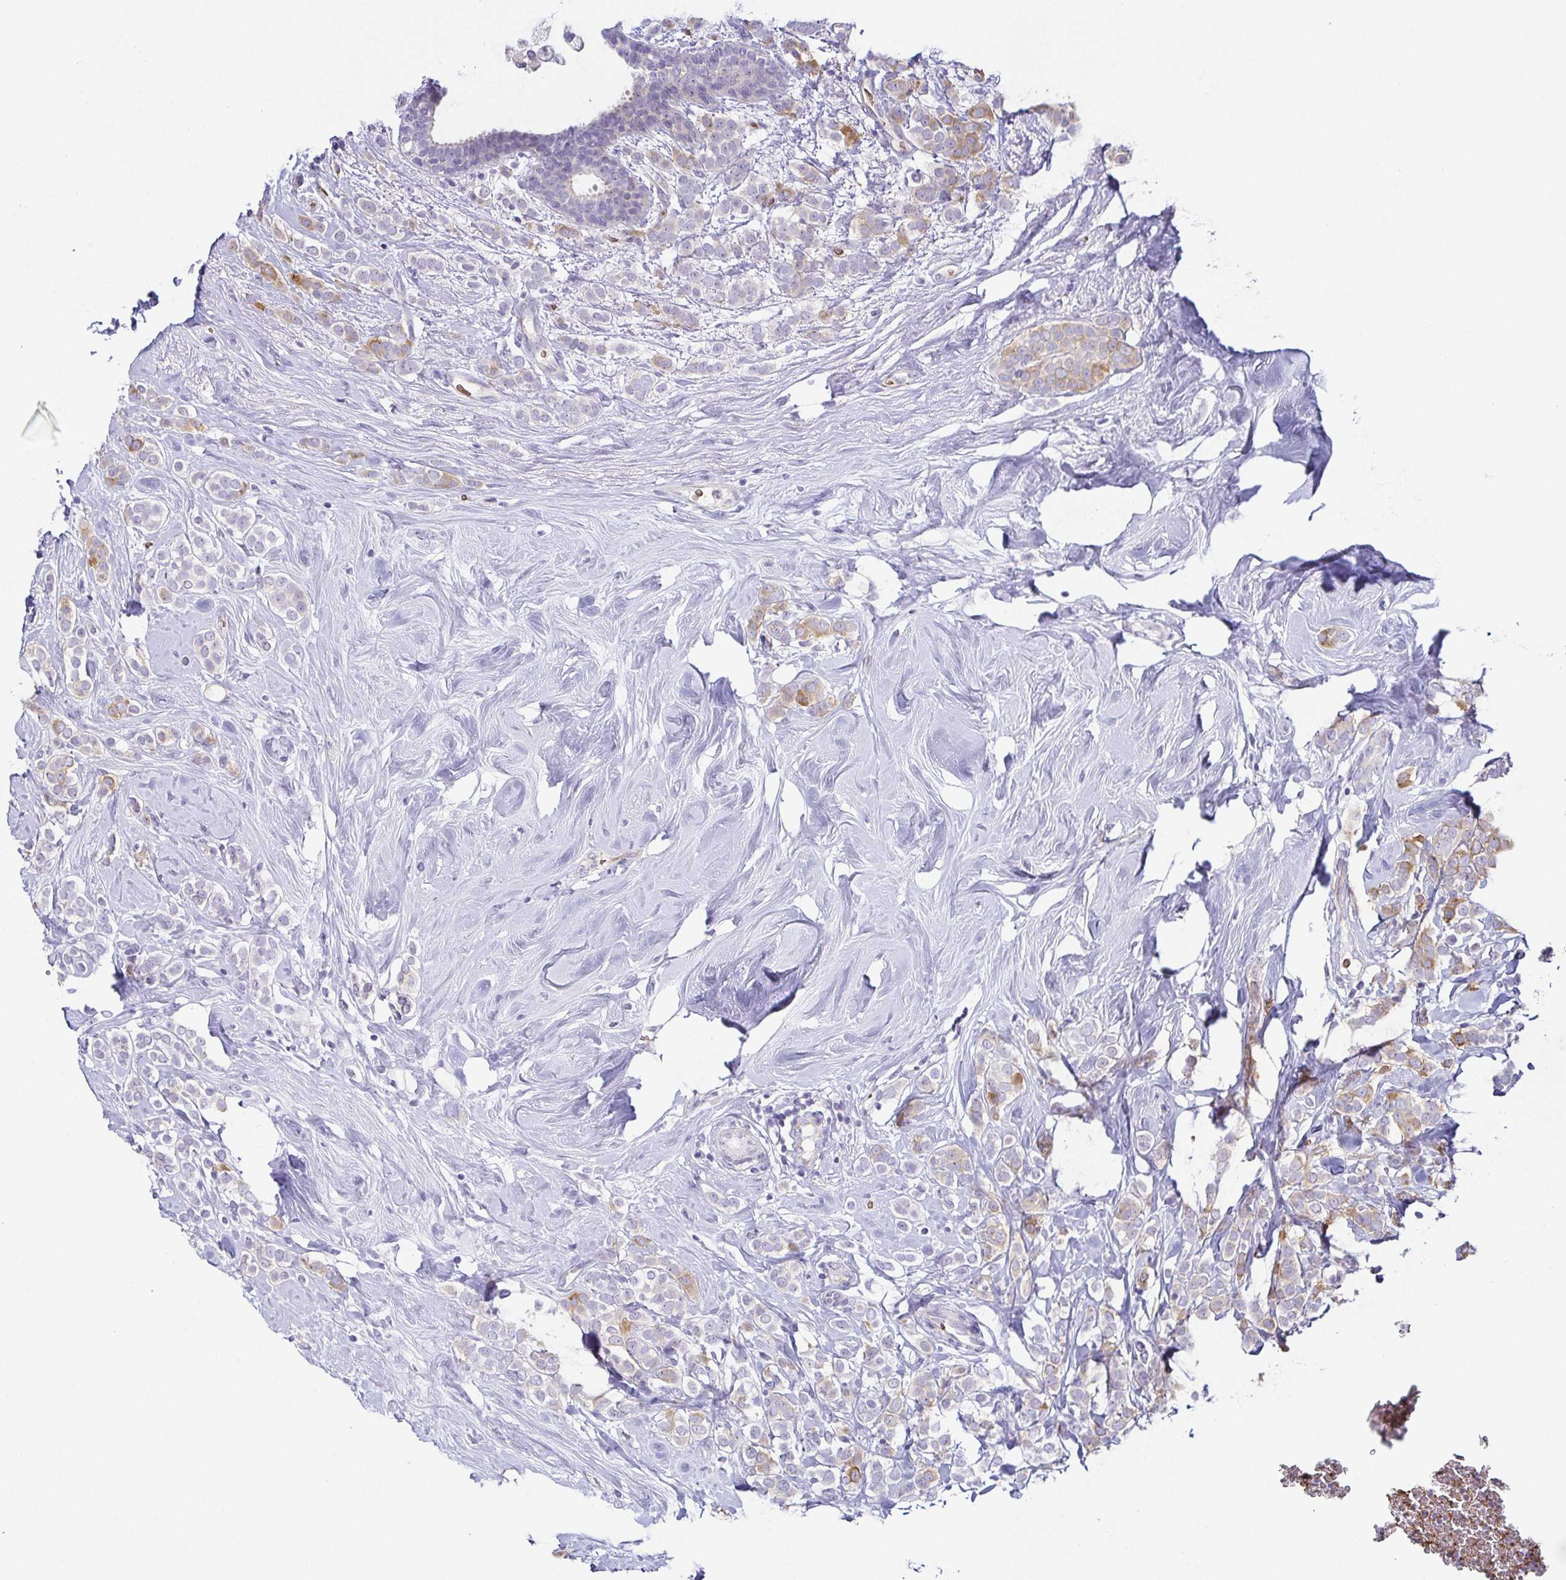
{"staining": {"intensity": "moderate", "quantity": "25%-75%", "location": "cytoplasmic/membranous"}, "tissue": "breast cancer", "cell_type": "Tumor cells", "image_type": "cancer", "snomed": [{"axis": "morphology", "description": "Lobular carcinoma"}, {"axis": "topography", "description": "Breast"}], "caption": "Protein expression analysis of lobular carcinoma (breast) demonstrates moderate cytoplasmic/membranous expression in approximately 25%-75% of tumor cells.", "gene": "FAM162B", "patient": {"sex": "female", "age": 49}}